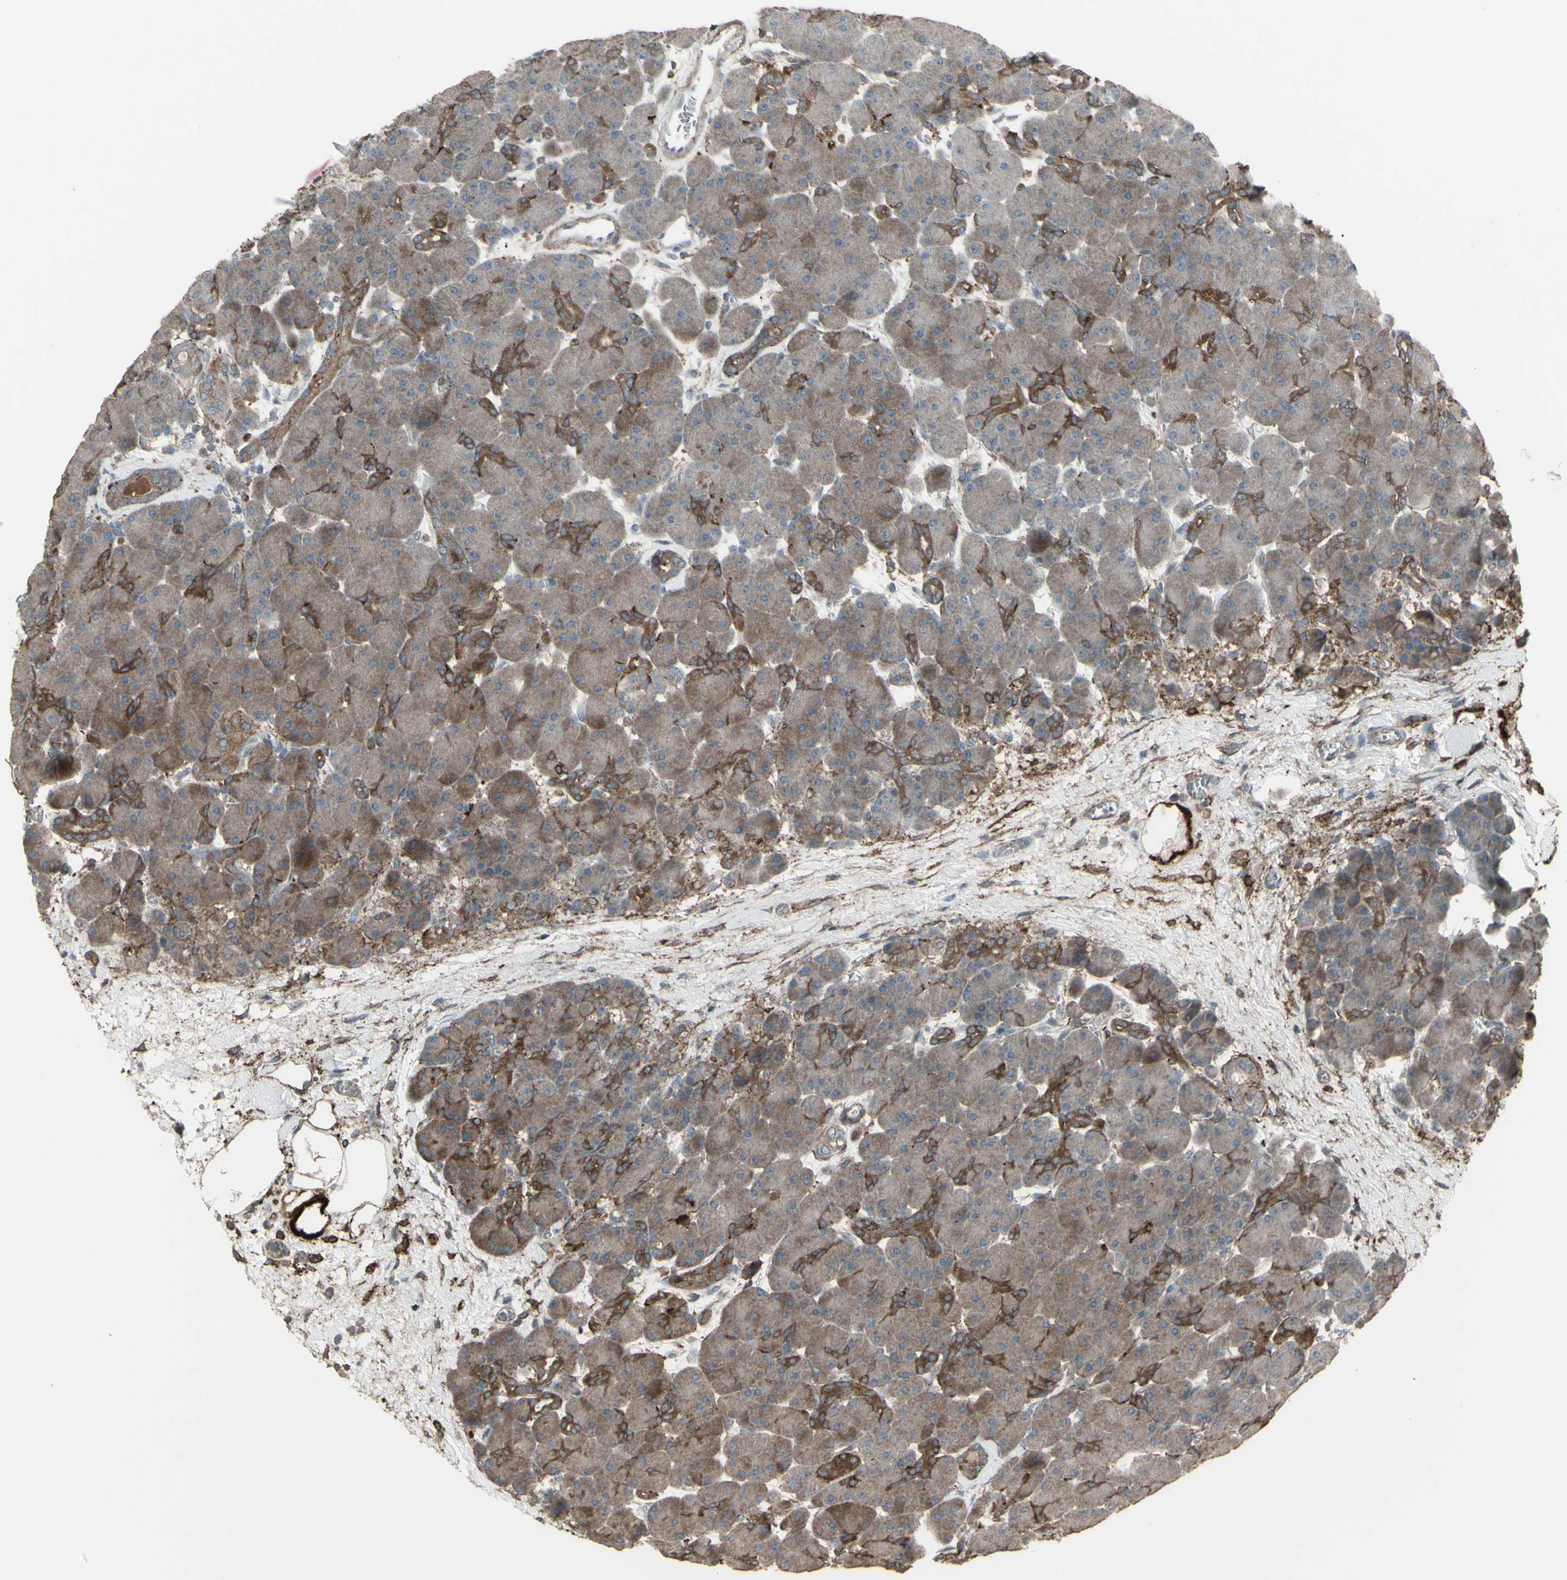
{"staining": {"intensity": "moderate", "quantity": ">75%", "location": "cytoplasmic/membranous"}, "tissue": "pancreas", "cell_type": "Exocrine glandular cells", "image_type": "normal", "snomed": [{"axis": "morphology", "description": "Normal tissue, NOS"}, {"axis": "topography", "description": "Pancreas"}], "caption": "Approximately >75% of exocrine glandular cells in benign pancreas demonstrate moderate cytoplasmic/membranous protein staining as visualized by brown immunohistochemical staining.", "gene": "SMO", "patient": {"sex": "male", "age": 66}}